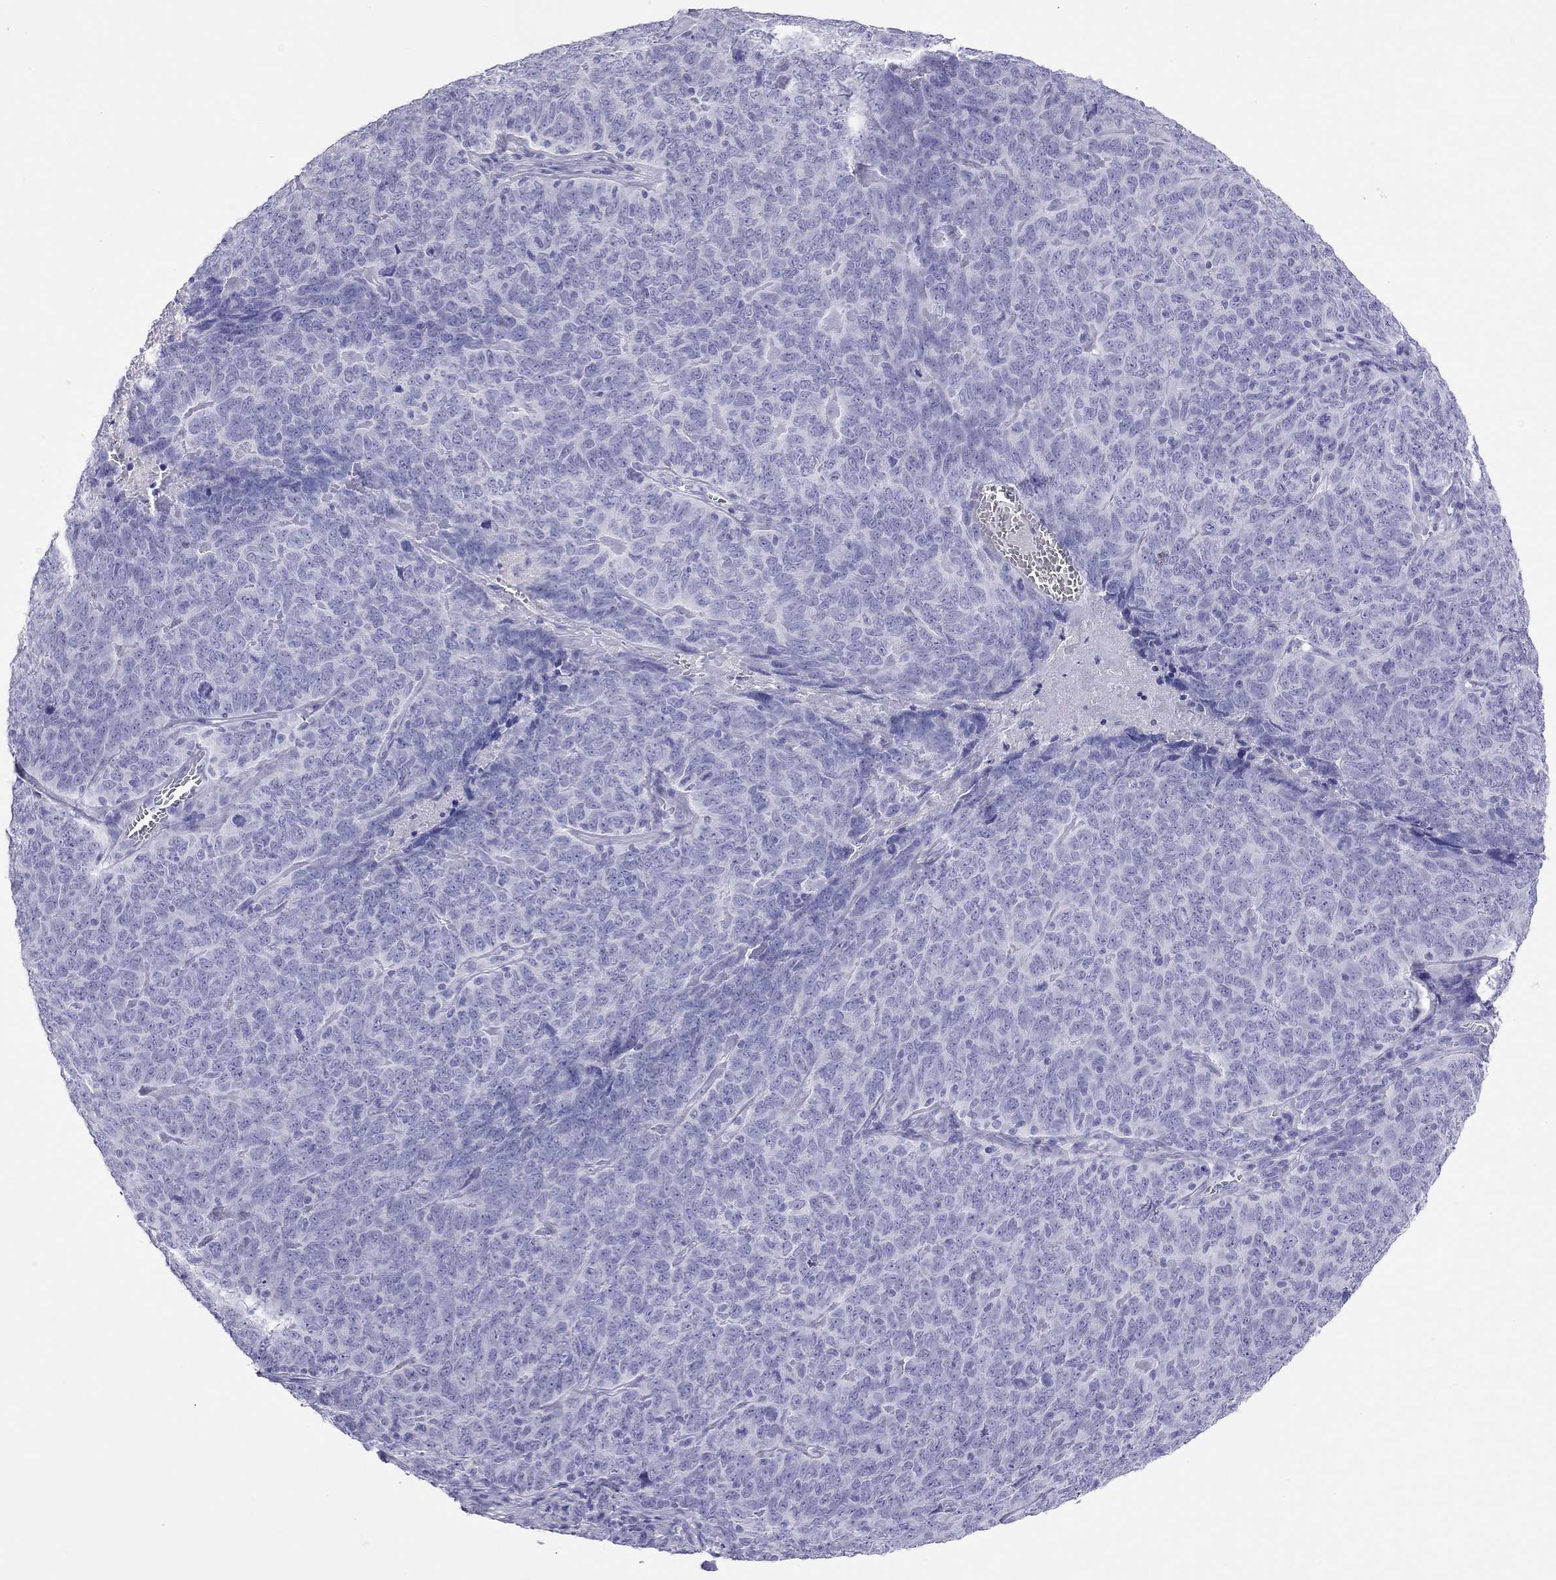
{"staining": {"intensity": "negative", "quantity": "none", "location": "none"}, "tissue": "skin cancer", "cell_type": "Tumor cells", "image_type": "cancer", "snomed": [{"axis": "morphology", "description": "Squamous cell carcinoma, NOS"}, {"axis": "topography", "description": "Skin"}, {"axis": "topography", "description": "Anal"}], "caption": "Immunohistochemistry histopathology image of neoplastic tissue: skin cancer stained with DAB reveals no significant protein staining in tumor cells.", "gene": "PTPRN", "patient": {"sex": "female", "age": 51}}